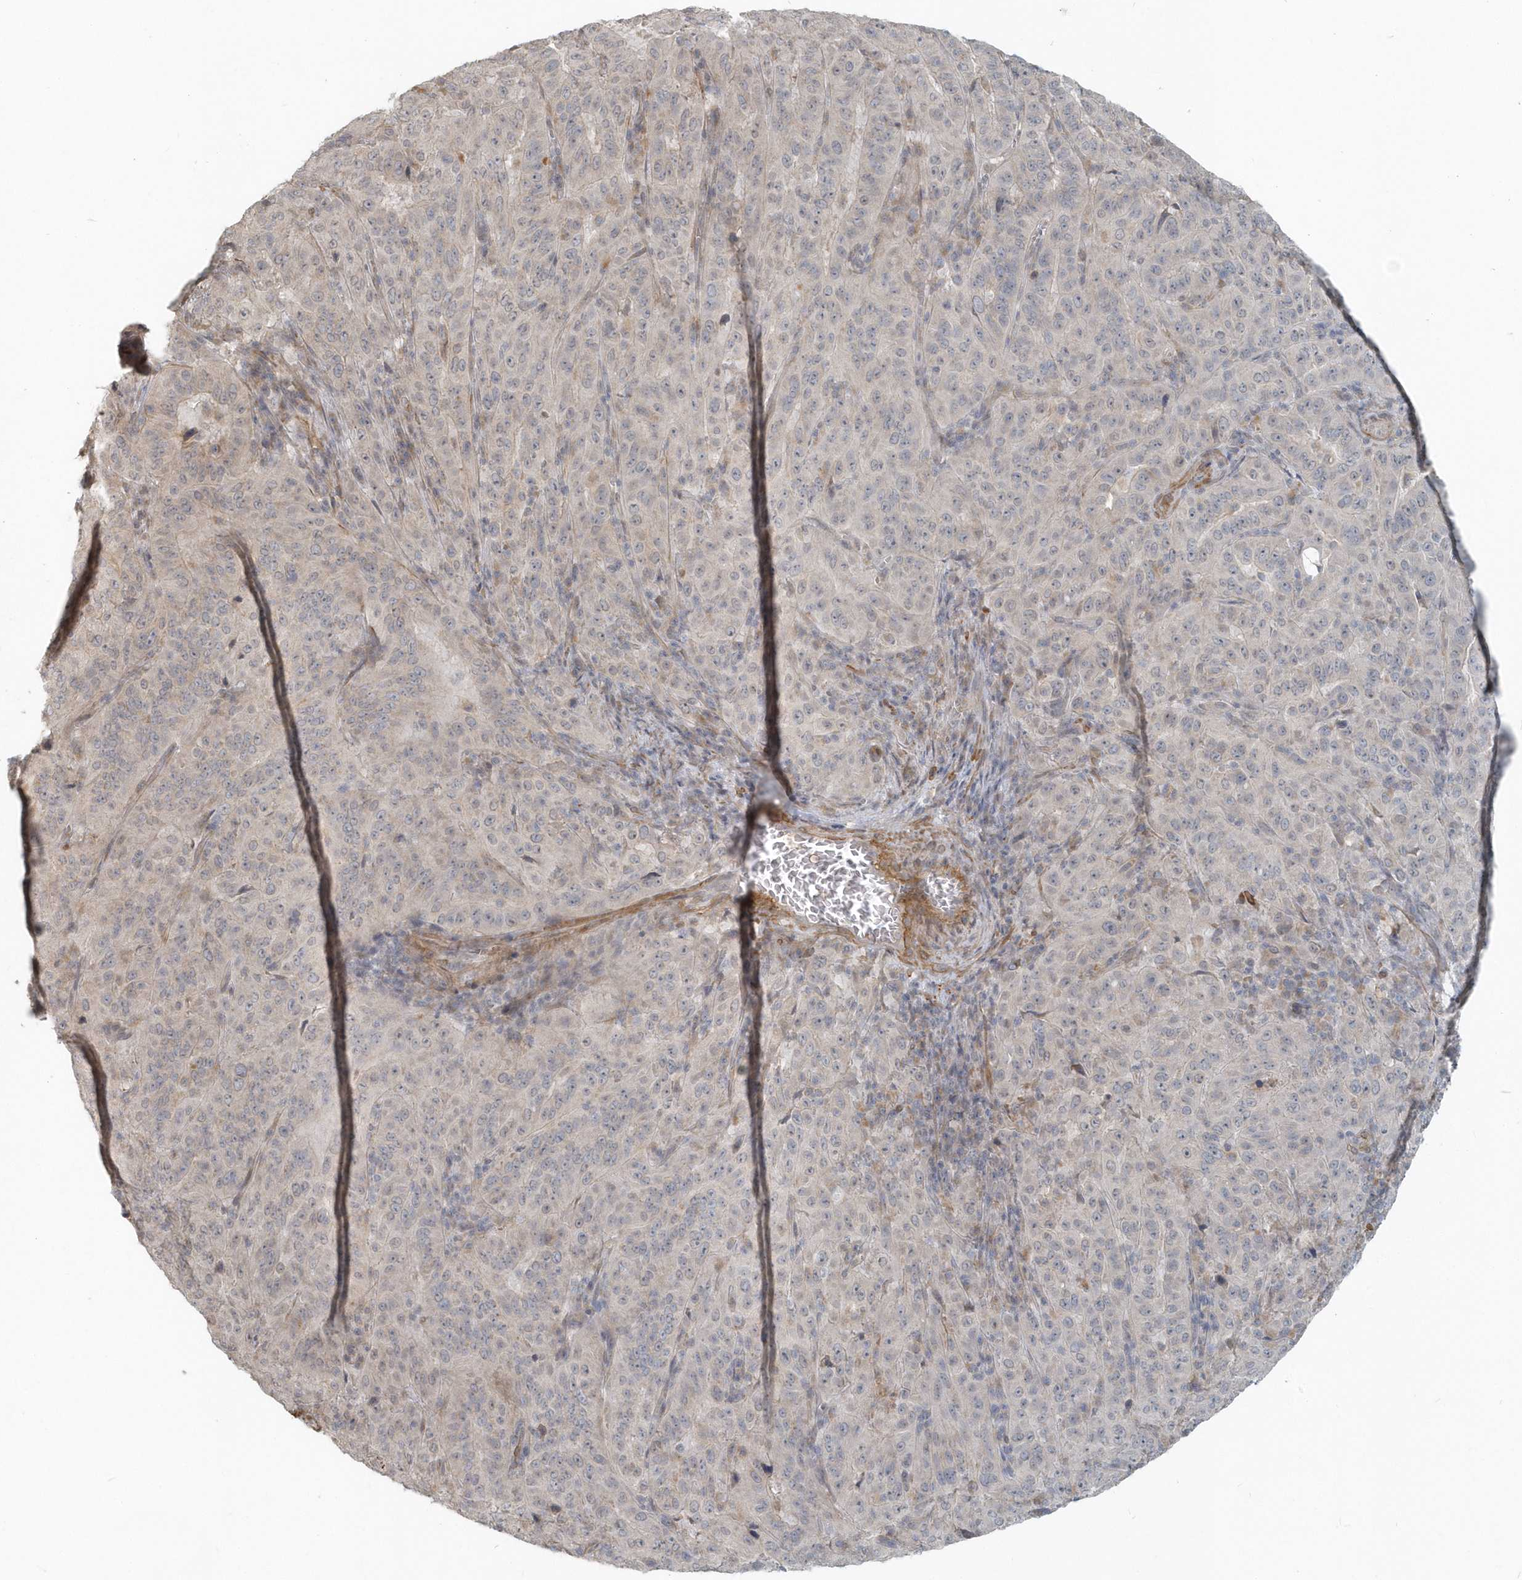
{"staining": {"intensity": "negative", "quantity": "none", "location": "none"}, "tissue": "pancreatic cancer", "cell_type": "Tumor cells", "image_type": "cancer", "snomed": [{"axis": "morphology", "description": "Adenocarcinoma, NOS"}, {"axis": "topography", "description": "Pancreas"}], "caption": "A photomicrograph of pancreatic adenocarcinoma stained for a protein displays no brown staining in tumor cells.", "gene": "NAPB", "patient": {"sex": "male", "age": 63}}